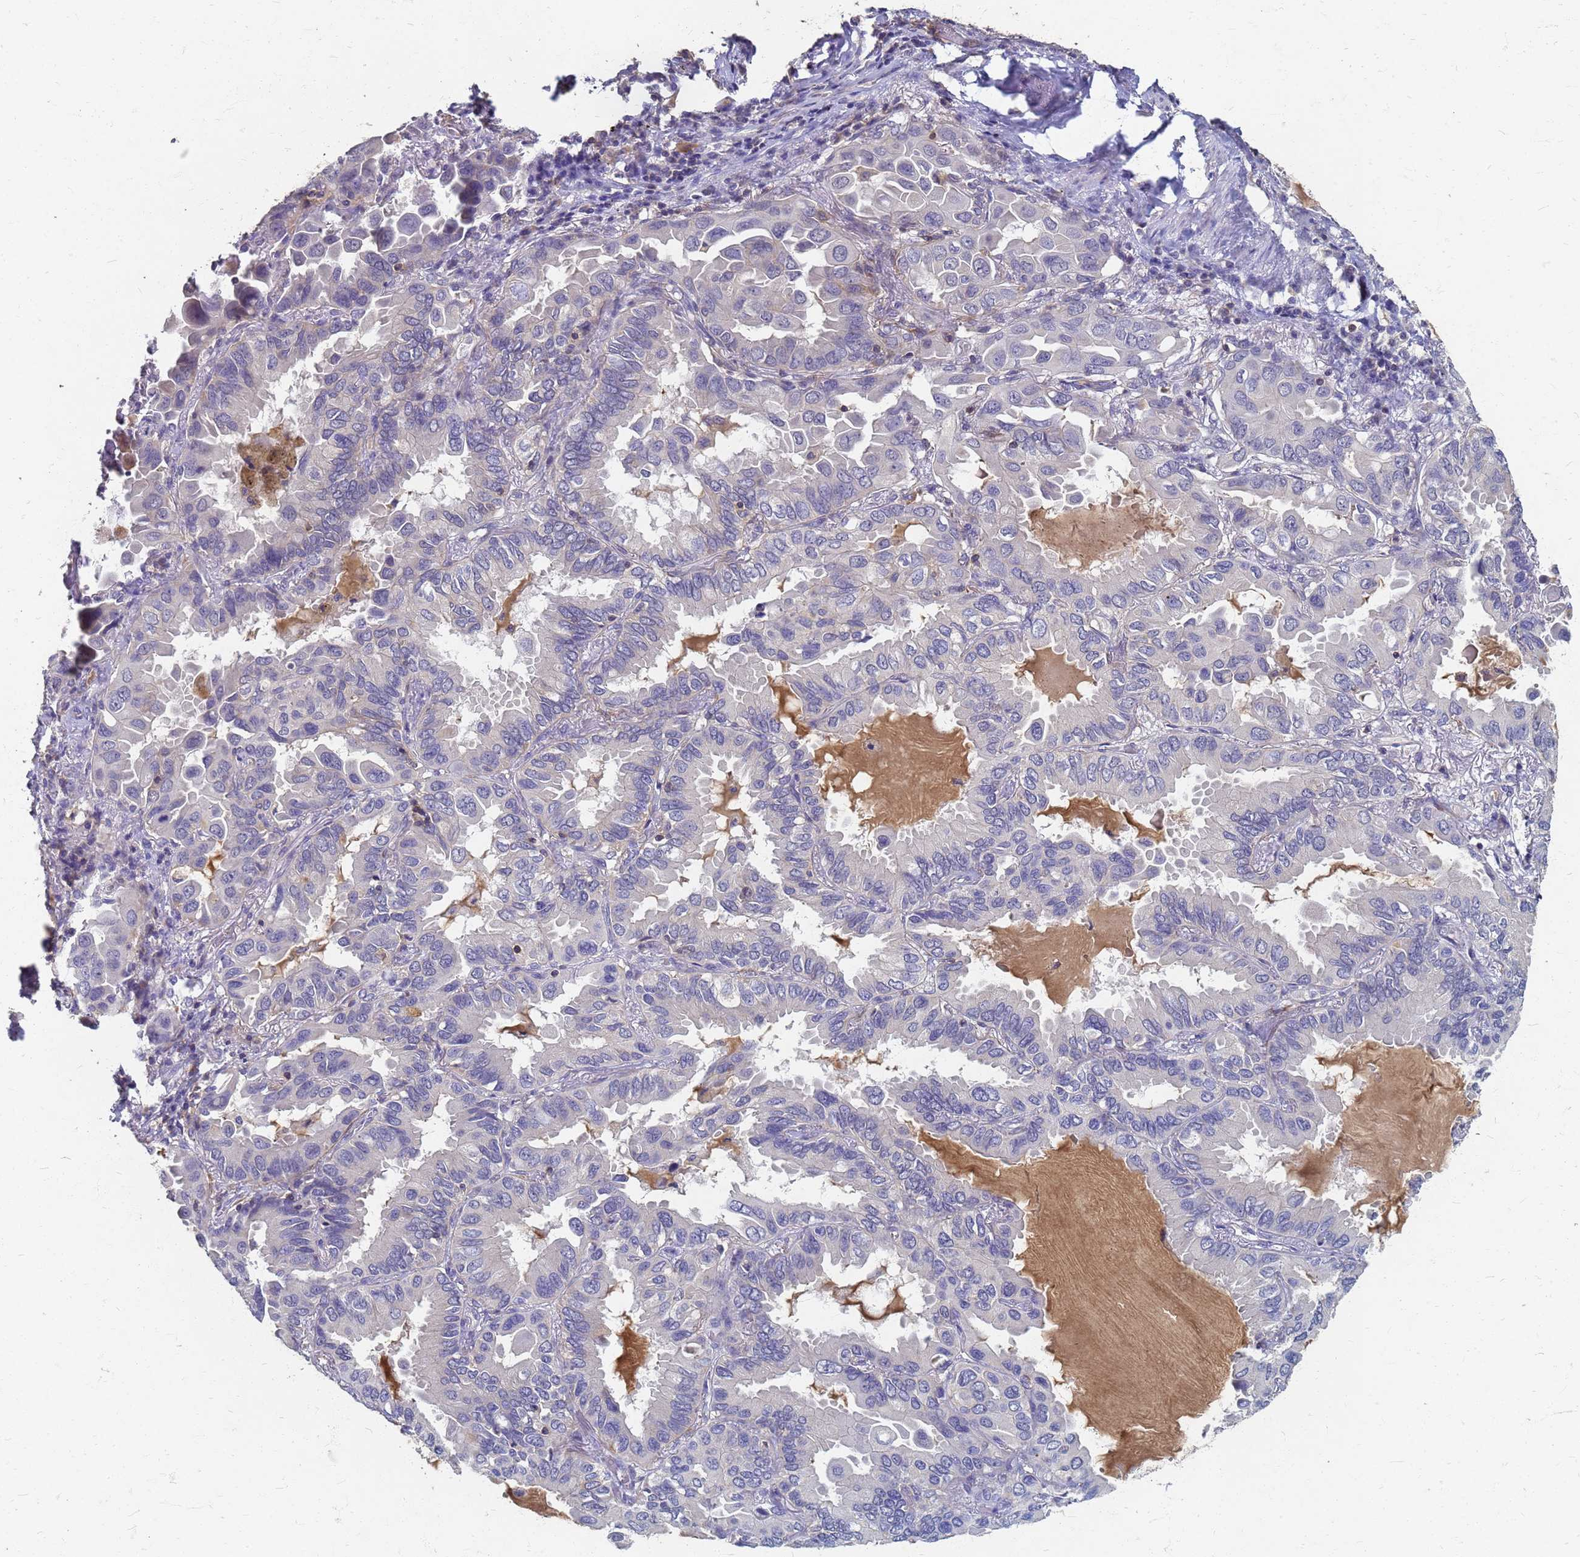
{"staining": {"intensity": "negative", "quantity": "none", "location": "none"}, "tissue": "lung cancer", "cell_type": "Tumor cells", "image_type": "cancer", "snomed": [{"axis": "morphology", "description": "Adenocarcinoma, NOS"}, {"axis": "topography", "description": "Lung"}], "caption": "High magnification brightfield microscopy of lung cancer stained with DAB (brown) and counterstained with hematoxylin (blue): tumor cells show no significant positivity.", "gene": "KRCC1", "patient": {"sex": "male", "age": 64}}